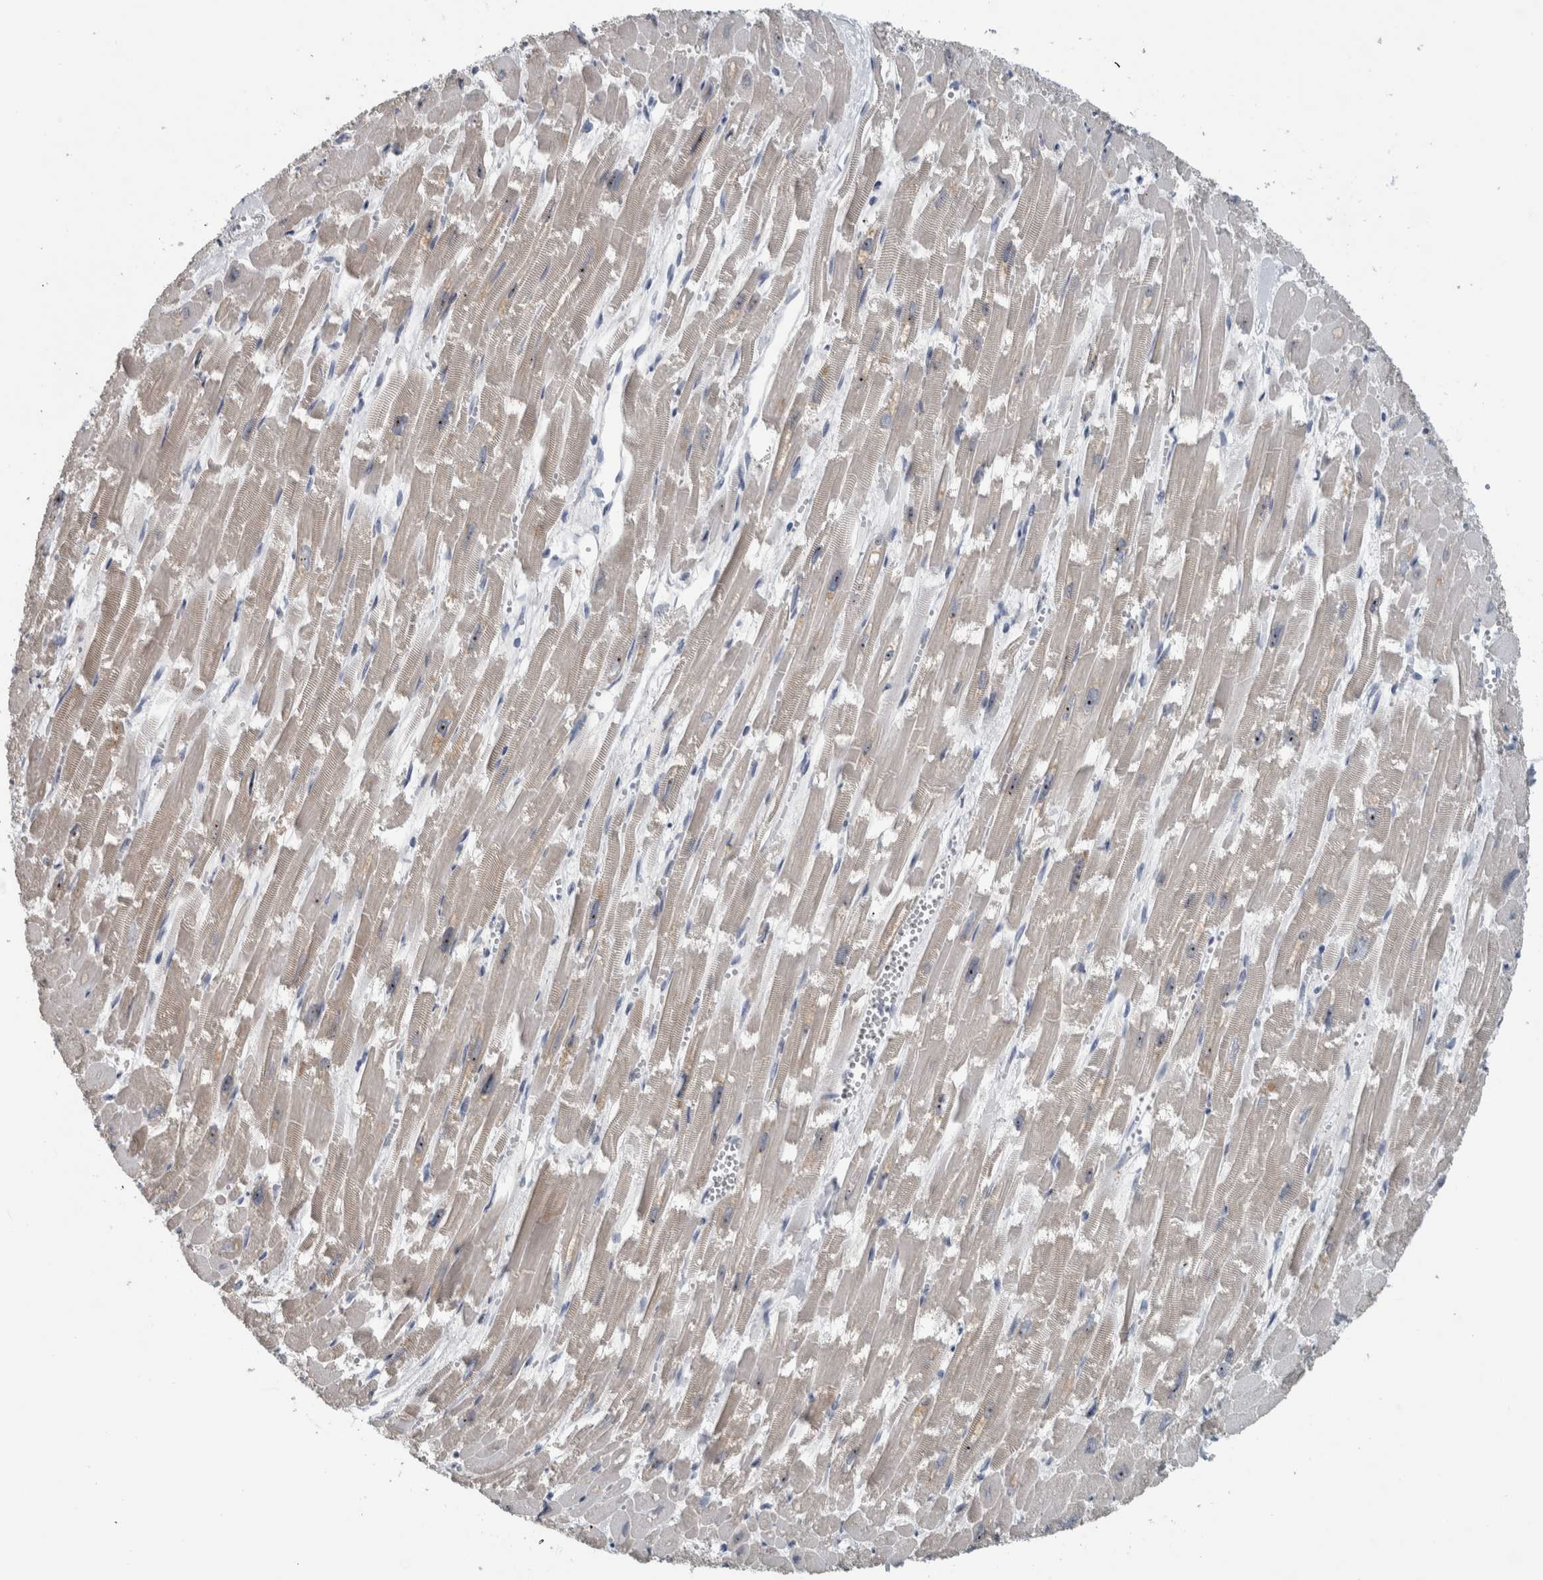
{"staining": {"intensity": "weak", "quantity": "25%-75%", "location": "nuclear"}, "tissue": "heart muscle", "cell_type": "Cardiomyocytes", "image_type": "normal", "snomed": [{"axis": "morphology", "description": "Normal tissue, NOS"}, {"axis": "topography", "description": "Heart"}], "caption": "A low amount of weak nuclear positivity is identified in about 25%-75% of cardiomyocytes in unremarkable heart muscle. (DAB (3,3'-diaminobenzidine) IHC, brown staining for protein, blue staining for nuclei).", "gene": "UTP6", "patient": {"sex": "male", "age": 54}}